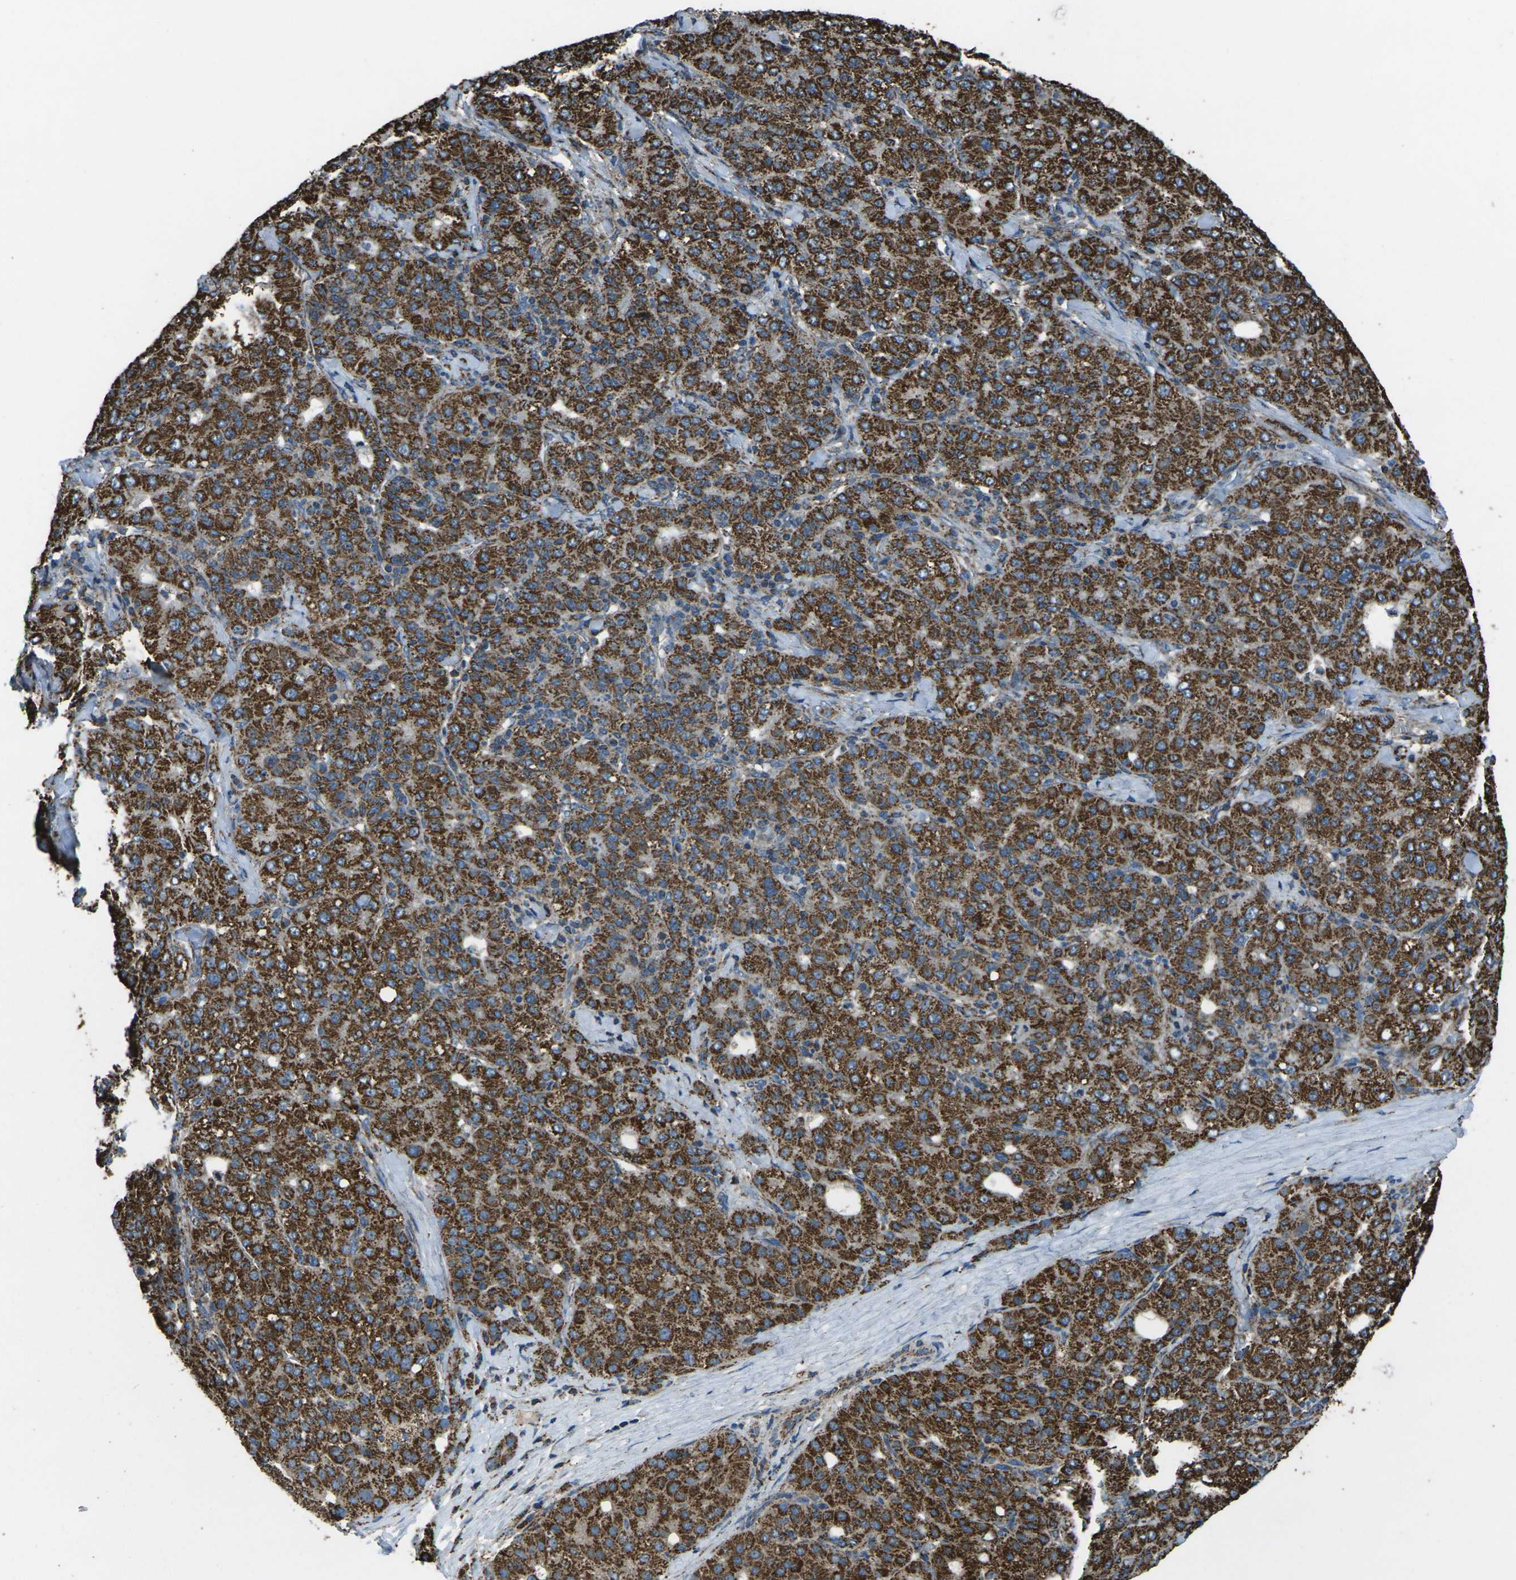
{"staining": {"intensity": "strong", "quantity": ">75%", "location": "cytoplasmic/membranous"}, "tissue": "liver cancer", "cell_type": "Tumor cells", "image_type": "cancer", "snomed": [{"axis": "morphology", "description": "Carcinoma, Hepatocellular, NOS"}, {"axis": "topography", "description": "Liver"}], "caption": "An image of liver hepatocellular carcinoma stained for a protein reveals strong cytoplasmic/membranous brown staining in tumor cells.", "gene": "KLHL5", "patient": {"sex": "male", "age": 65}}